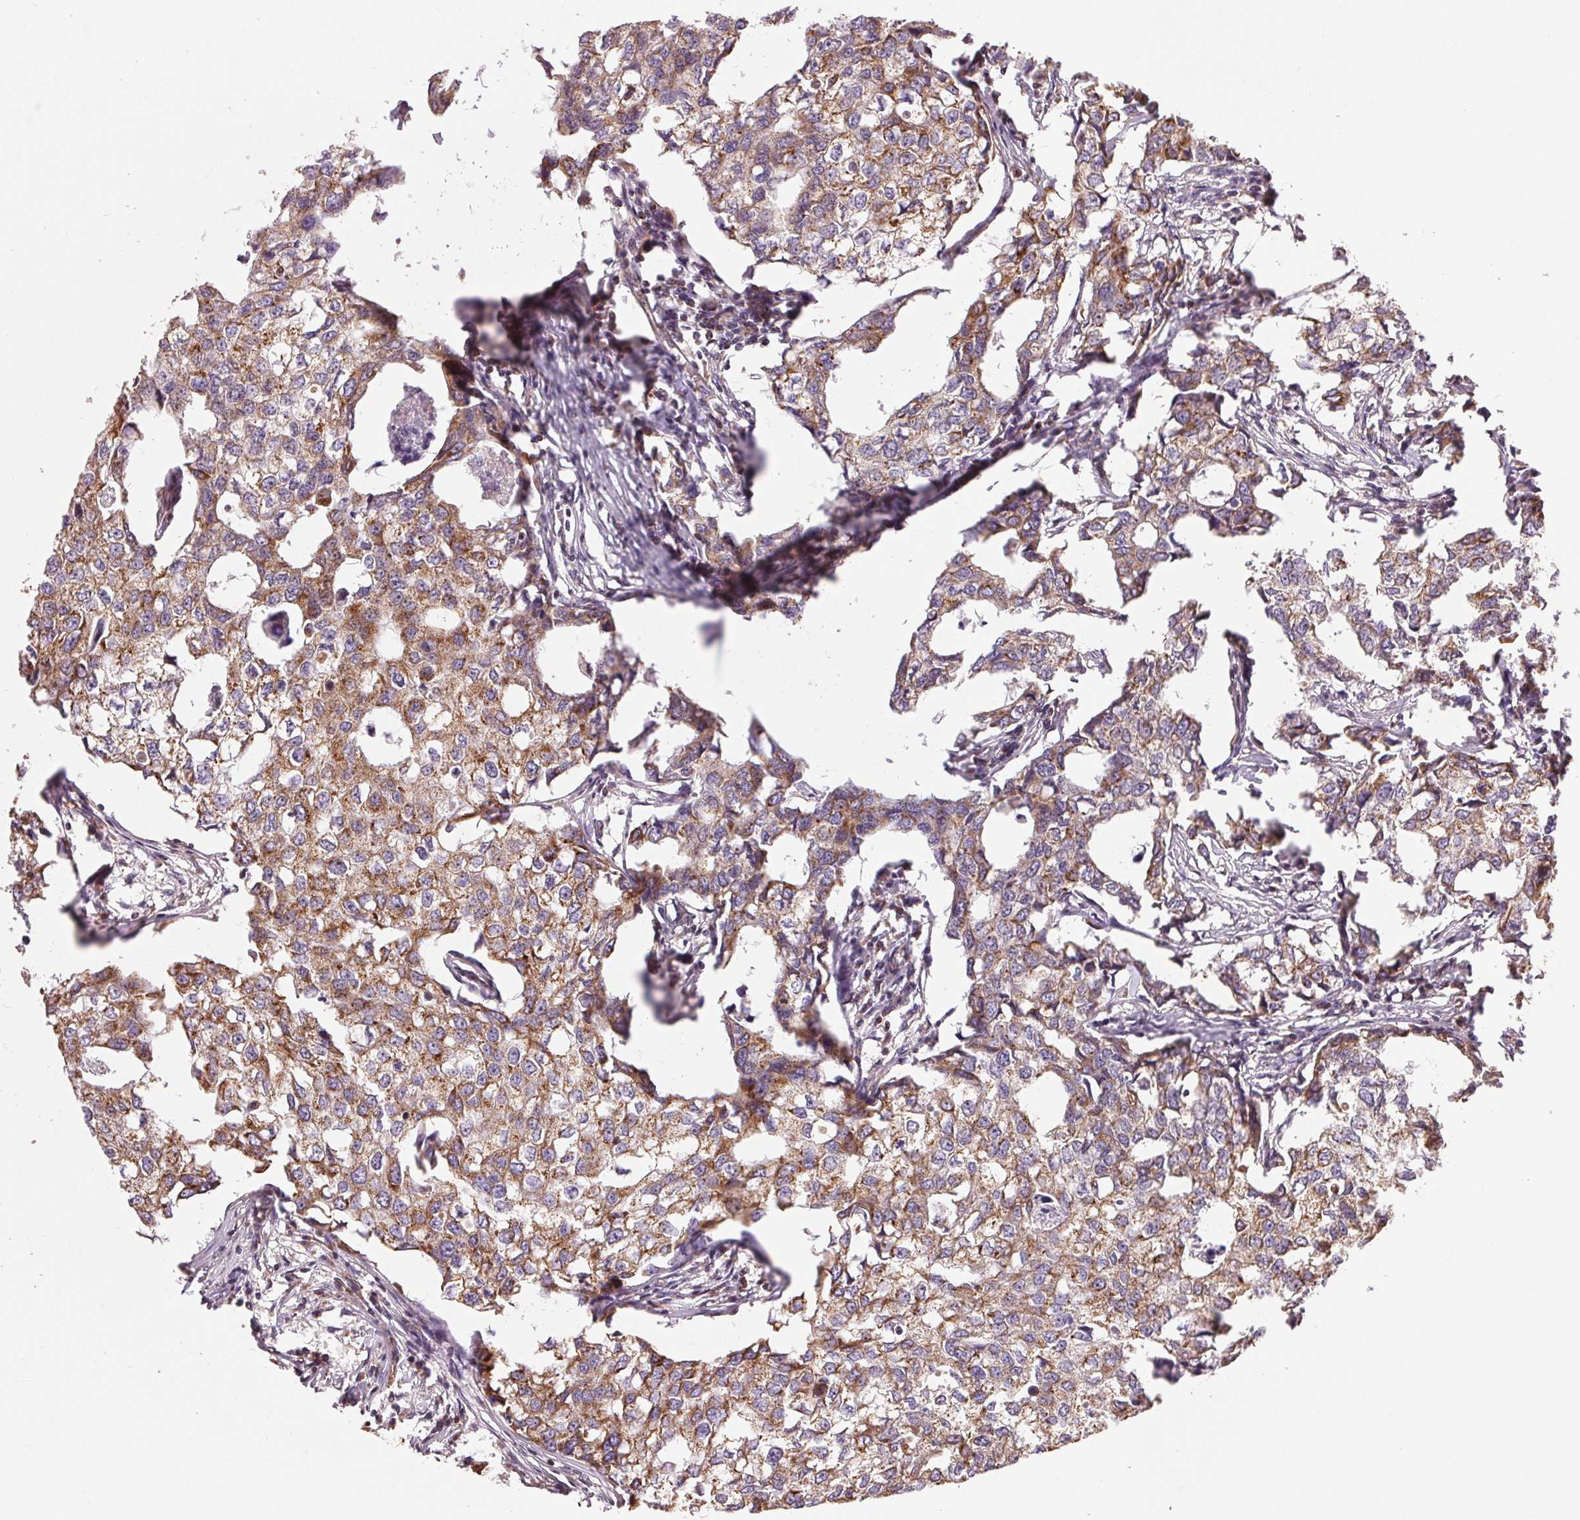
{"staining": {"intensity": "moderate", "quantity": ">75%", "location": "cytoplasmic/membranous"}, "tissue": "breast cancer", "cell_type": "Tumor cells", "image_type": "cancer", "snomed": [{"axis": "morphology", "description": "Duct carcinoma"}, {"axis": "topography", "description": "Breast"}], "caption": "A high-resolution photomicrograph shows immunohistochemistry (IHC) staining of invasive ductal carcinoma (breast), which demonstrates moderate cytoplasmic/membranous positivity in about >75% of tumor cells.", "gene": "DGUOK", "patient": {"sex": "female", "age": 27}}